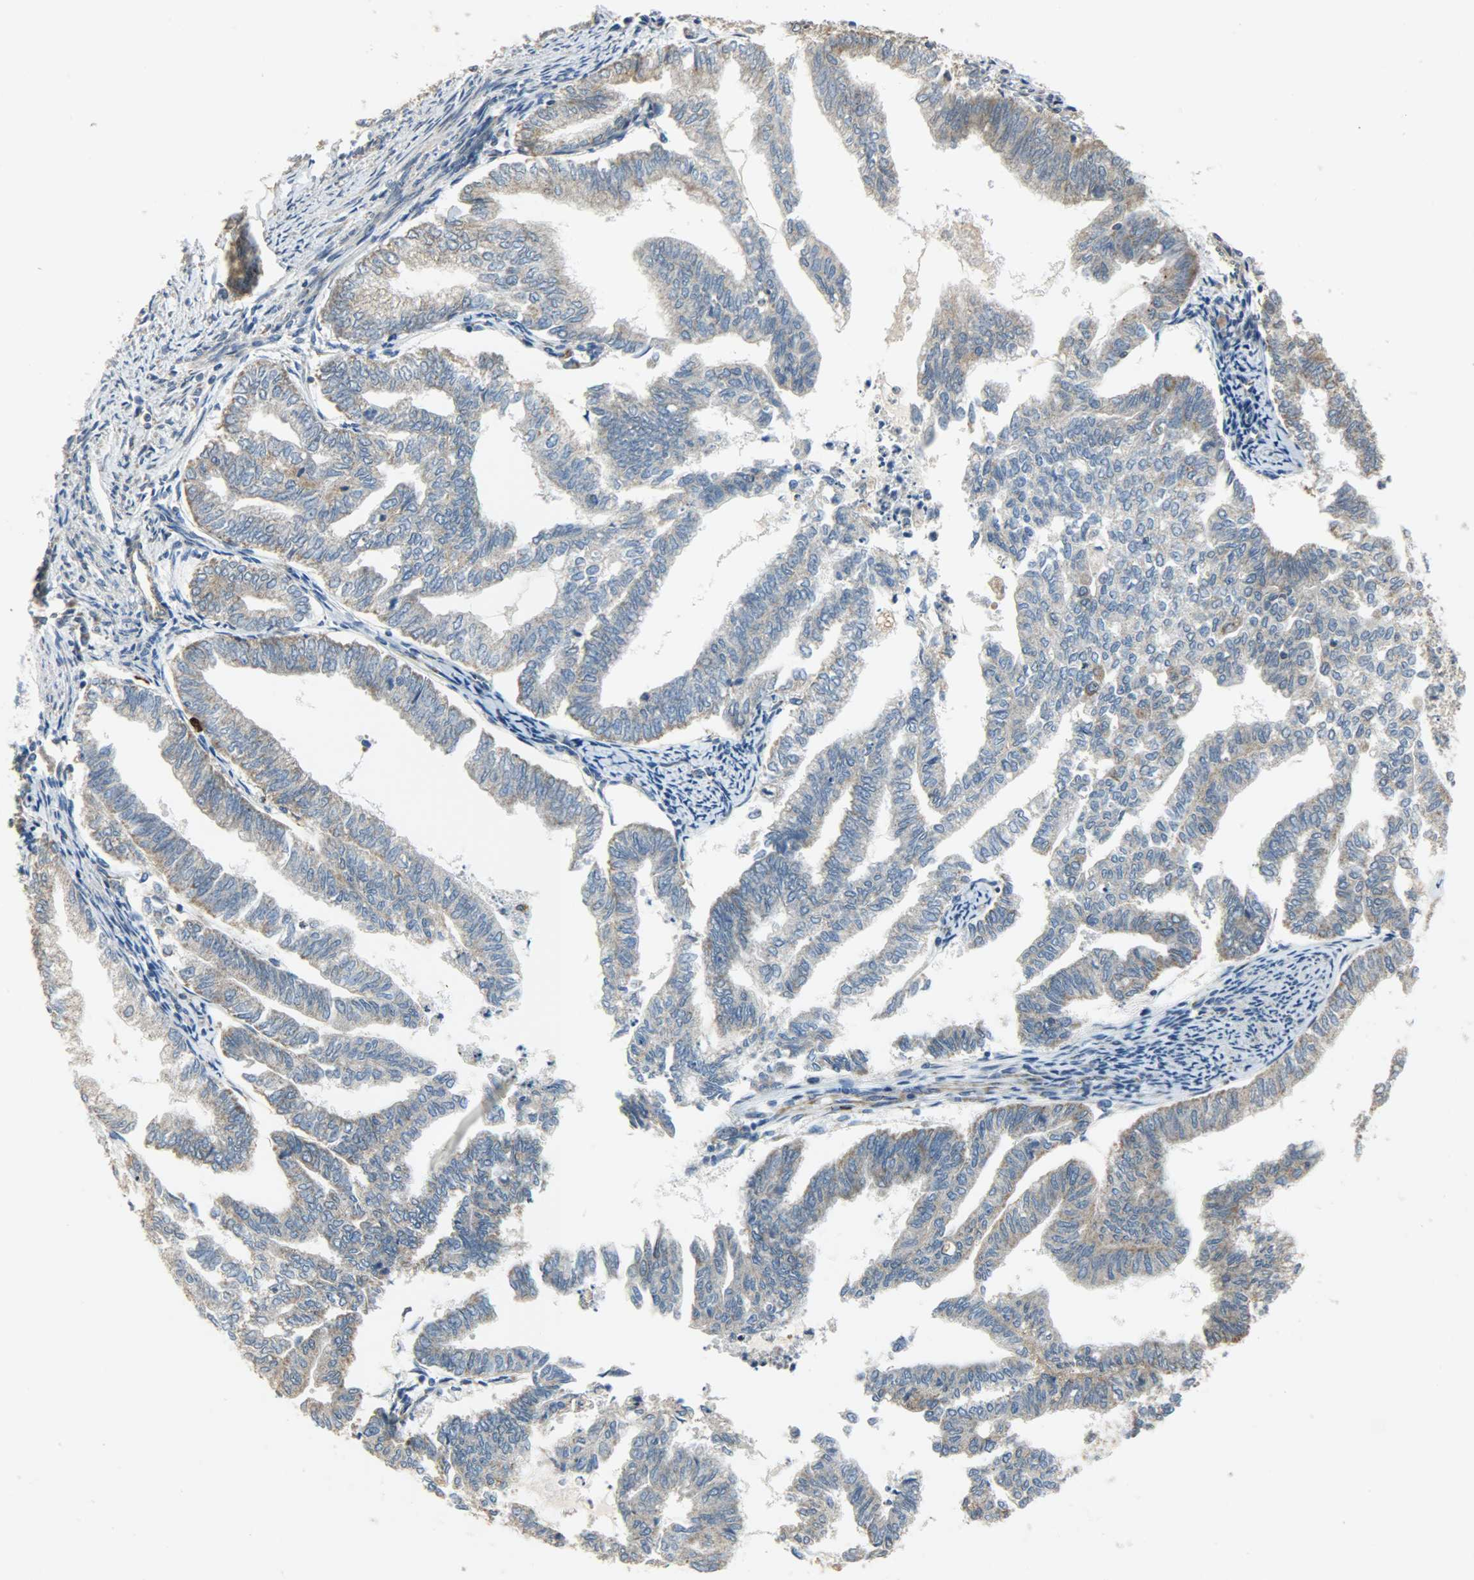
{"staining": {"intensity": "moderate", "quantity": ">75%", "location": "cytoplasmic/membranous"}, "tissue": "endometrial cancer", "cell_type": "Tumor cells", "image_type": "cancer", "snomed": [{"axis": "morphology", "description": "Adenocarcinoma, NOS"}, {"axis": "topography", "description": "Endometrium"}], "caption": "DAB immunohistochemical staining of human adenocarcinoma (endometrial) shows moderate cytoplasmic/membranous protein staining in about >75% of tumor cells.", "gene": "C1orf198", "patient": {"sex": "female", "age": 79}}